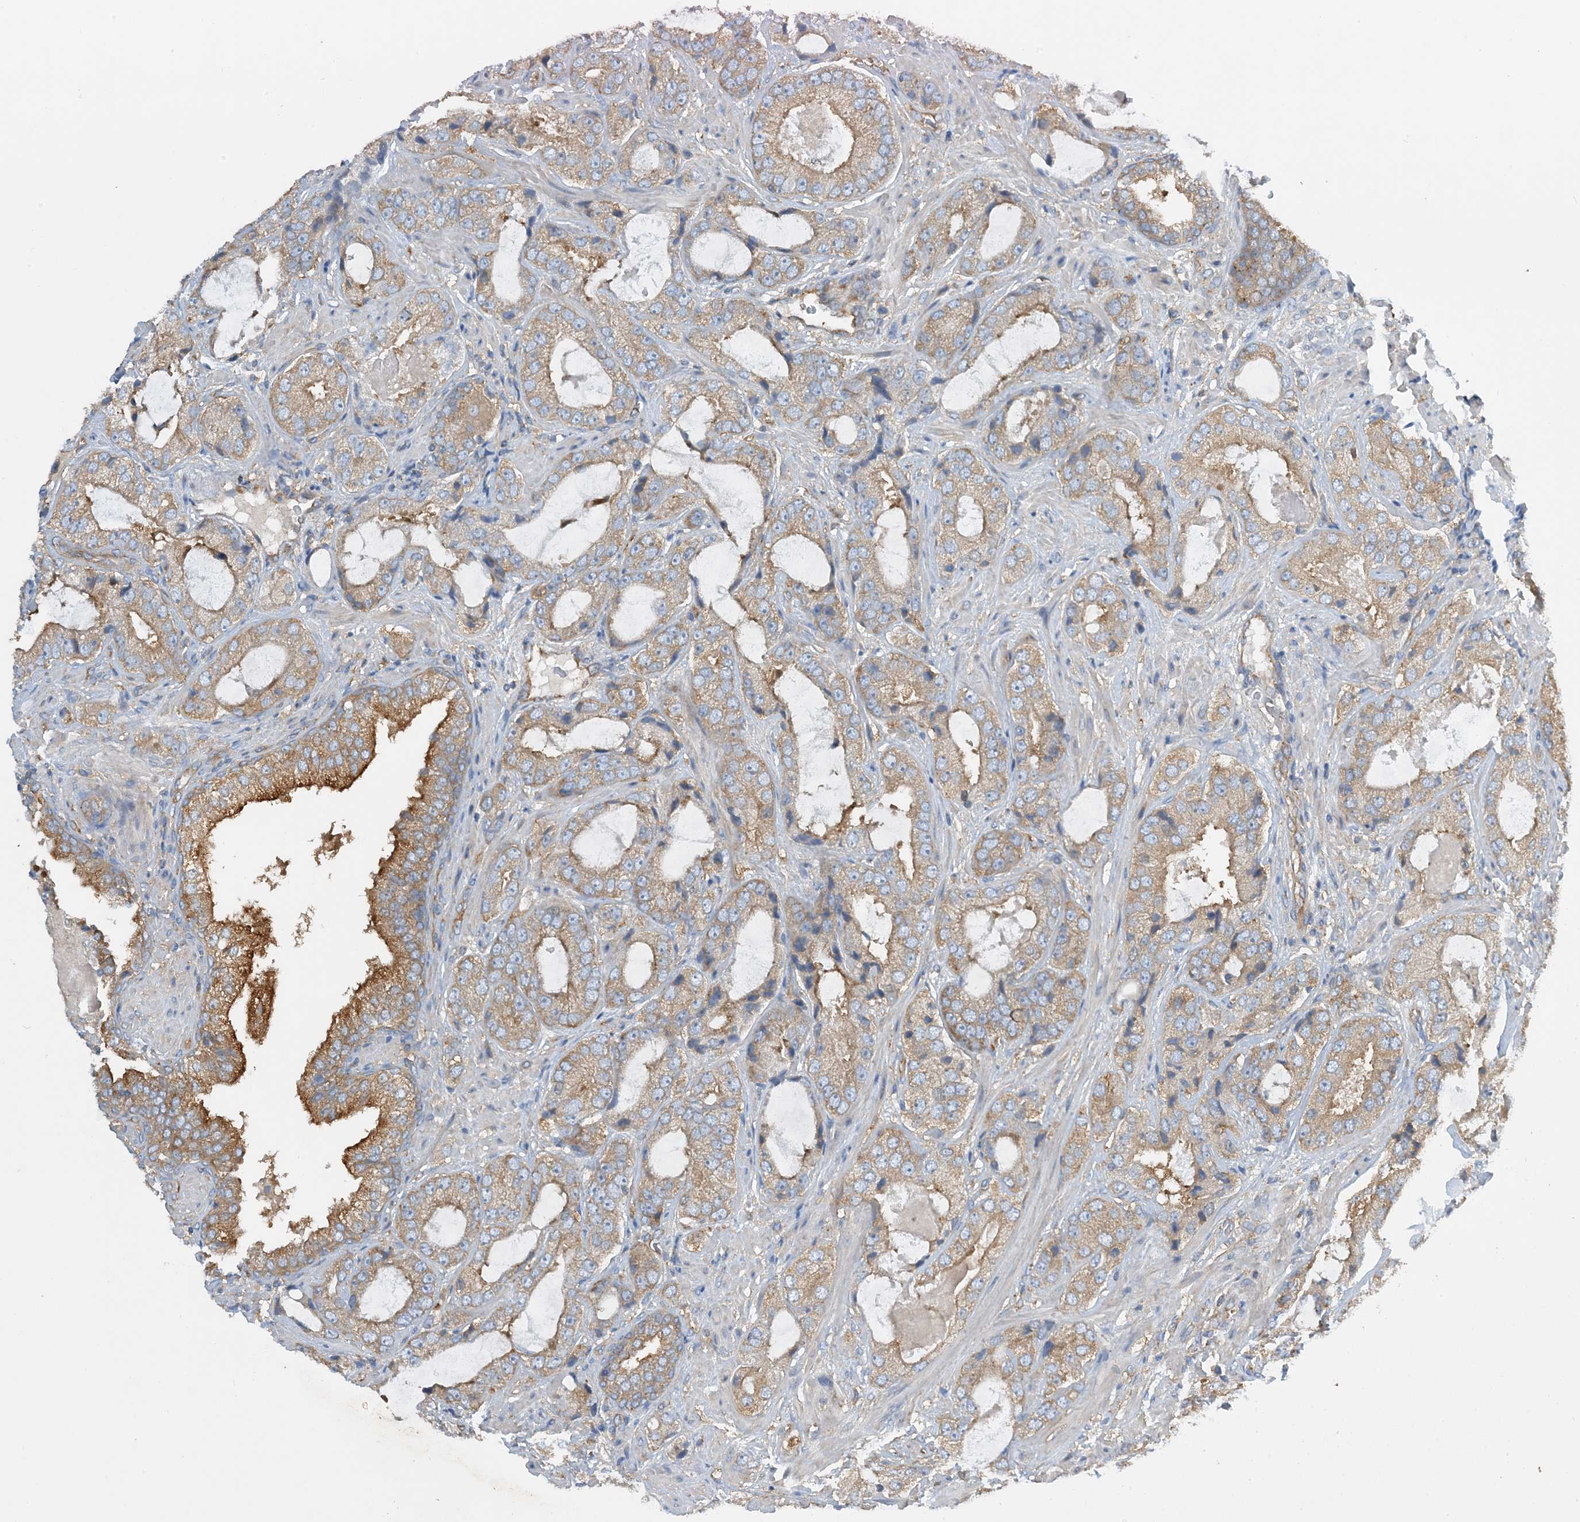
{"staining": {"intensity": "moderate", "quantity": ">75%", "location": "cytoplasmic/membranous"}, "tissue": "prostate cancer", "cell_type": "Tumor cells", "image_type": "cancer", "snomed": [{"axis": "morphology", "description": "Normal tissue, NOS"}, {"axis": "morphology", "description": "Adenocarcinoma, High grade"}, {"axis": "topography", "description": "Prostate"}, {"axis": "topography", "description": "Peripheral nerve tissue"}], "caption": "Immunohistochemical staining of adenocarcinoma (high-grade) (prostate) demonstrates medium levels of moderate cytoplasmic/membranous protein staining in approximately >75% of tumor cells.", "gene": "SIDT1", "patient": {"sex": "male", "age": 59}}